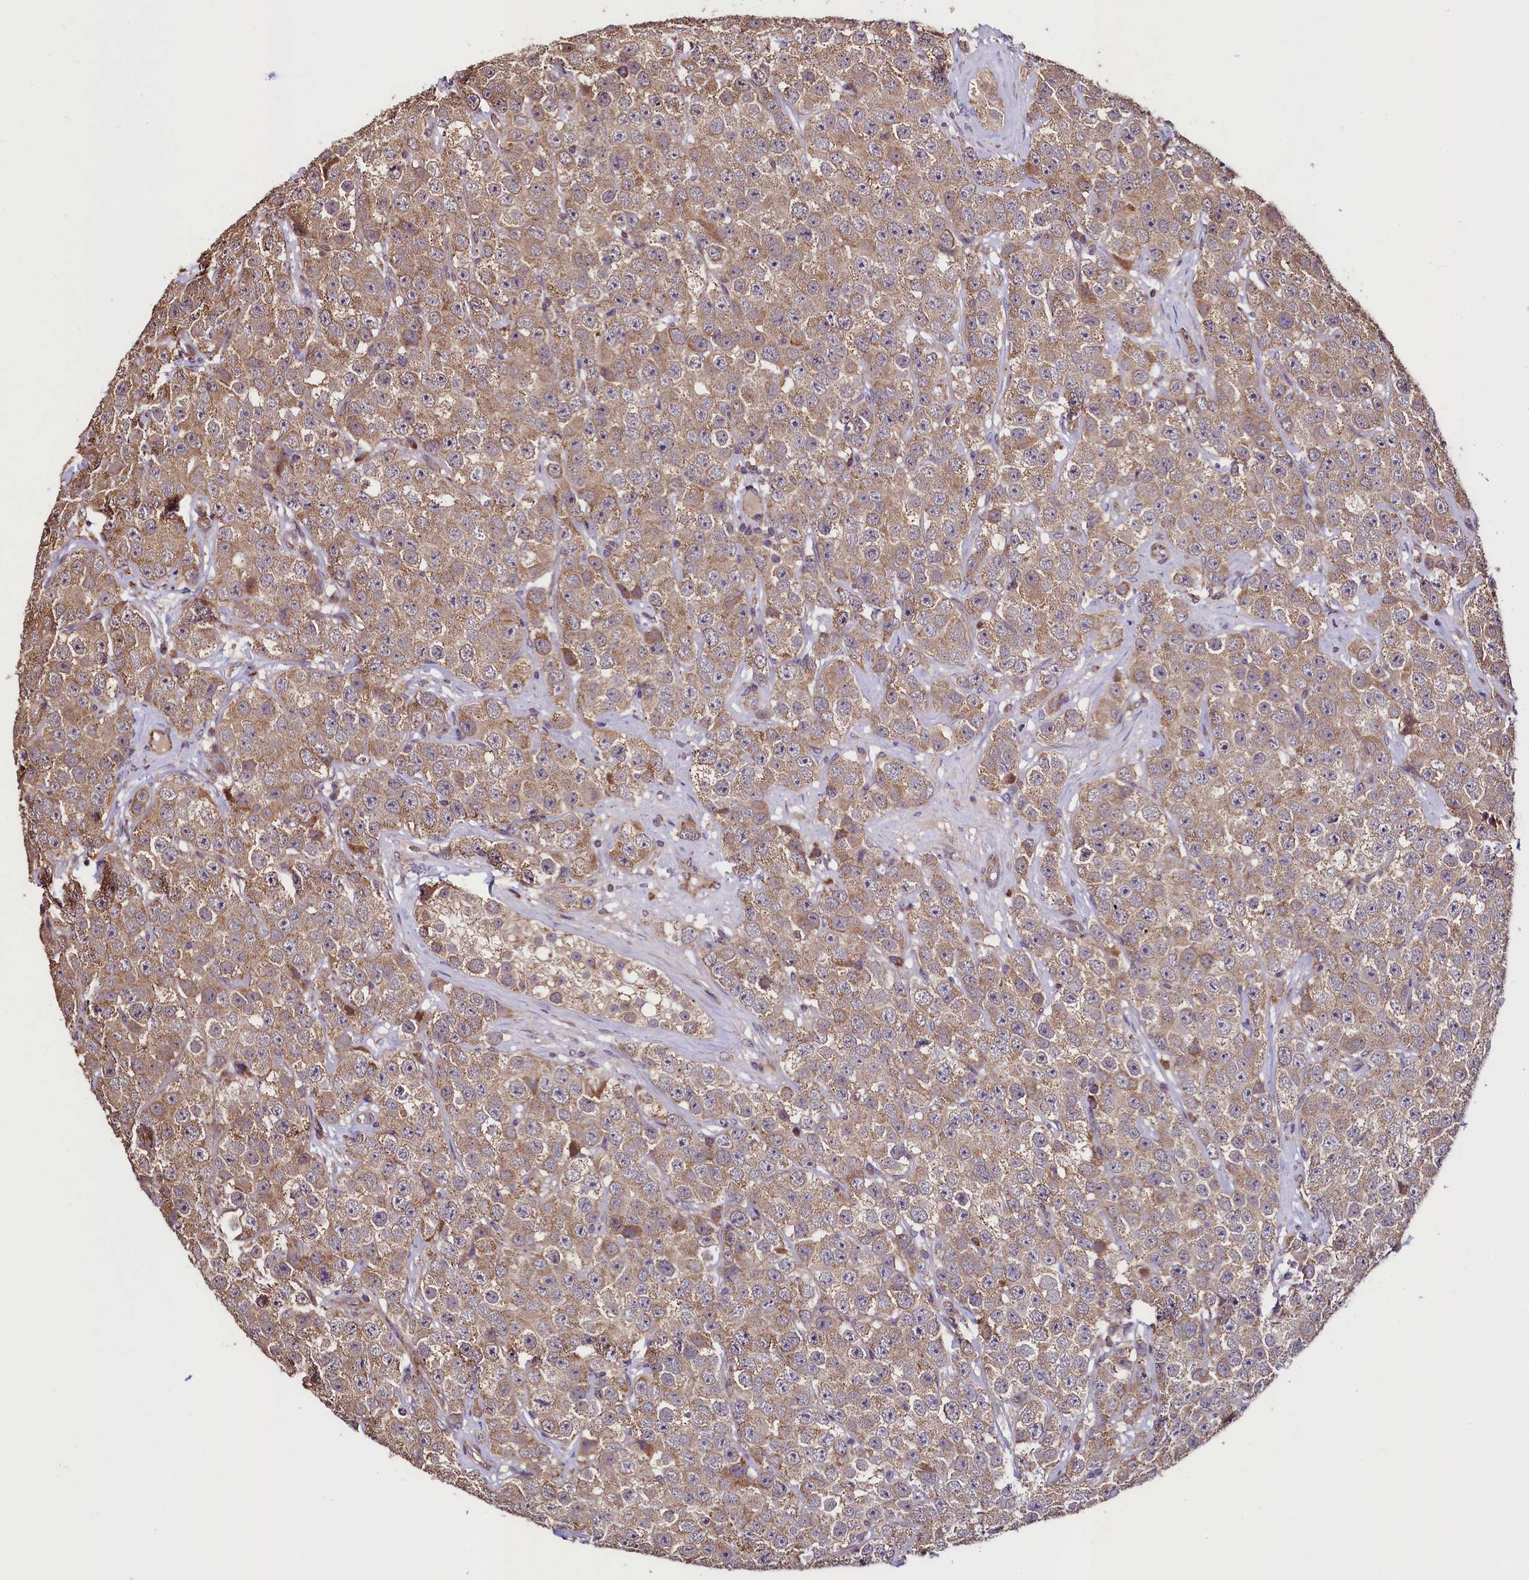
{"staining": {"intensity": "moderate", "quantity": ">75%", "location": "cytoplasmic/membranous"}, "tissue": "testis cancer", "cell_type": "Tumor cells", "image_type": "cancer", "snomed": [{"axis": "morphology", "description": "Seminoma, NOS"}, {"axis": "topography", "description": "Testis"}], "caption": "Testis cancer was stained to show a protein in brown. There is medium levels of moderate cytoplasmic/membranous staining in approximately >75% of tumor cells.", "gene": "RBFA", "patient": {"sex": "male", "age": 28}}